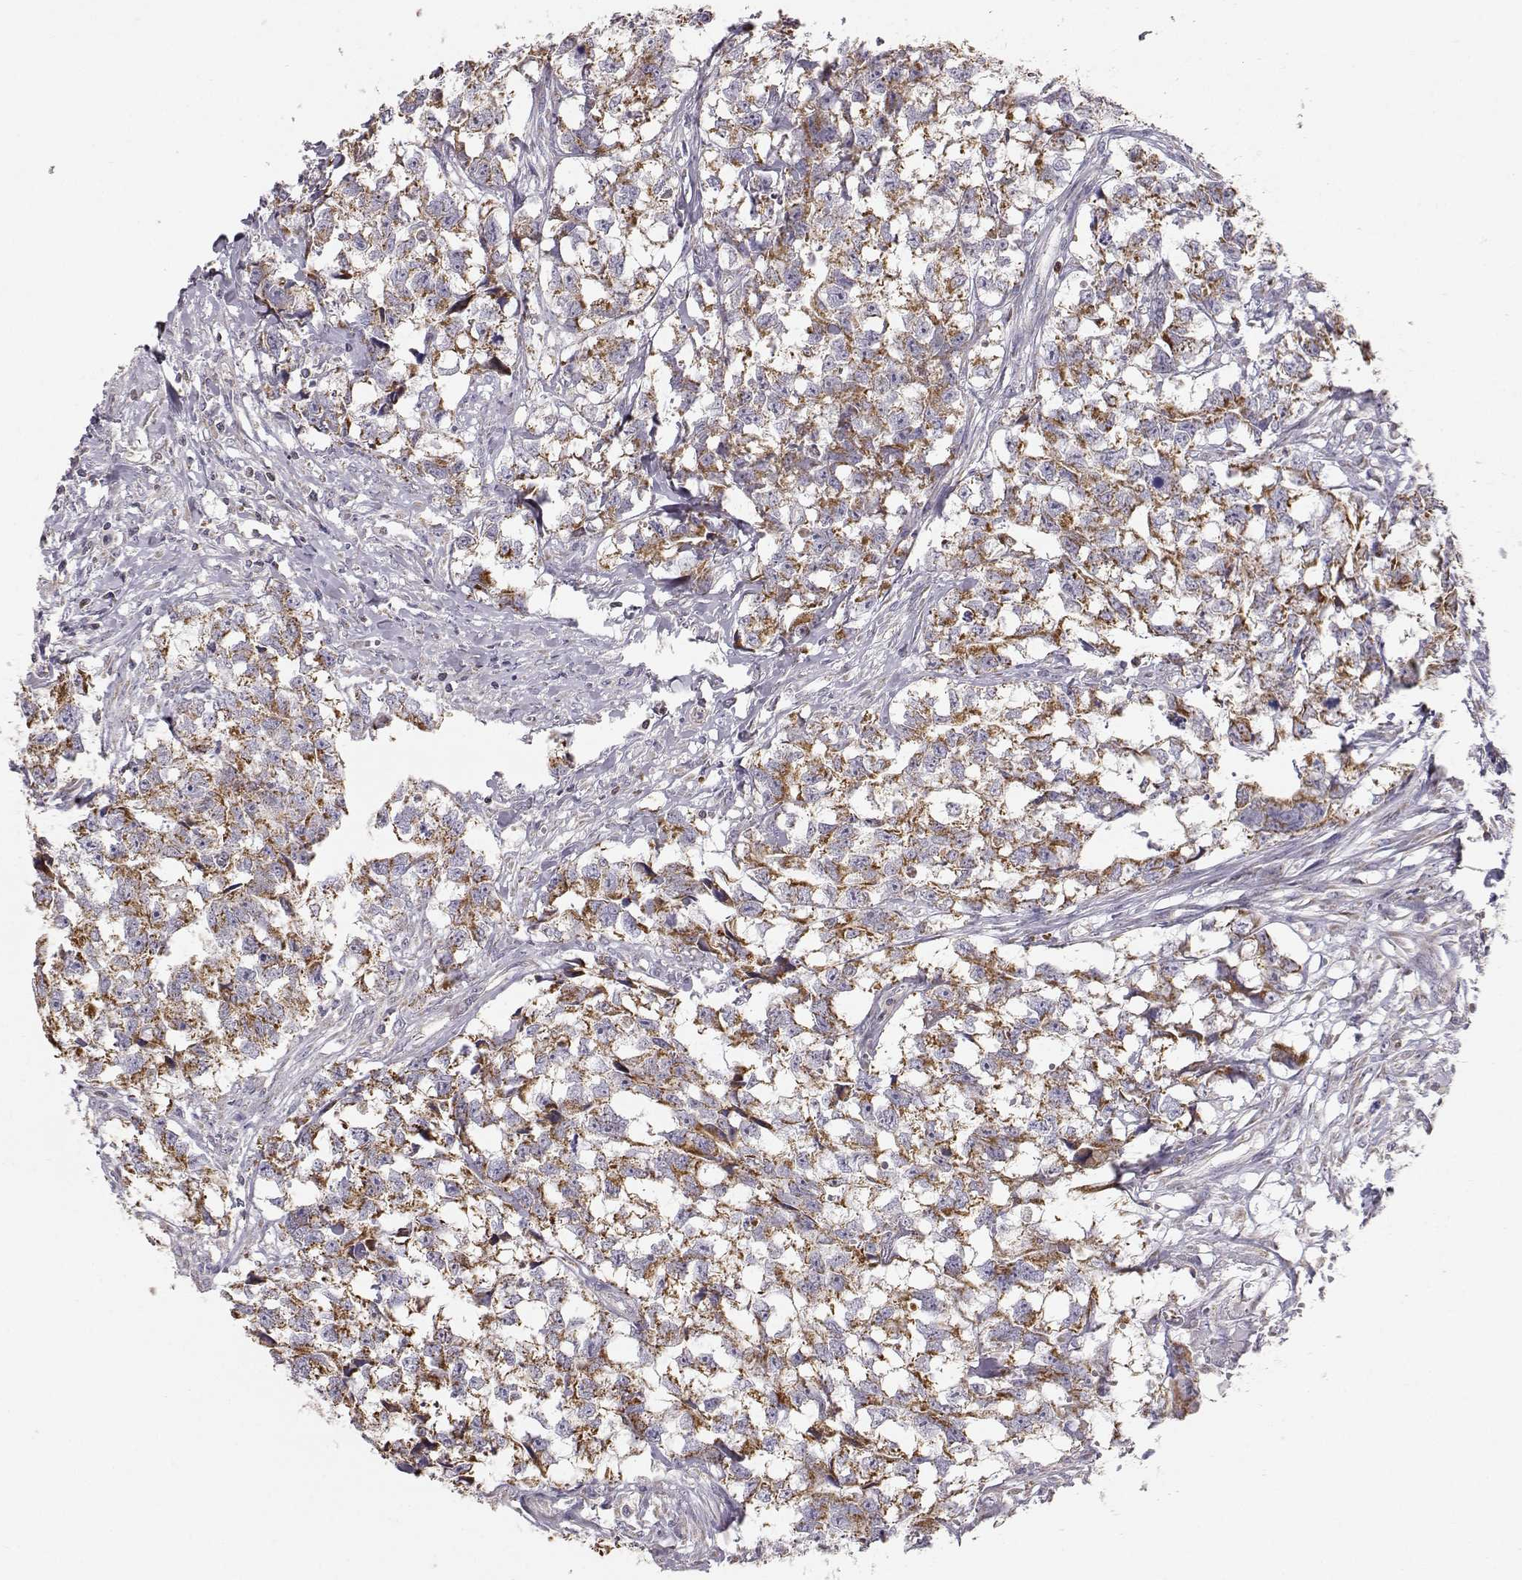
{"staining": {"intensity": "strong", "quantity": ">75%", "location": "cytoplasmic/membranous"}, "tissue": "testis cancer", "cell_type": "Tumor cells", "image_type": "cancer", "snomed": [{"axis": "morphology", "description": "Carcinoma, Embryonal, NOS"}, {"axis": "morphology", "description": "Teratoma, malignant, NOS"}, {"axis": "topography", "description": "Testis"}], "caption": "The histopathology image shows a brown stain indicating the presence of a protein in the cytoplasmic/membranous of tumor cells in testis cancer.", "gene": "GRAP2", "patient": {"sex": "male", "age": 44}}